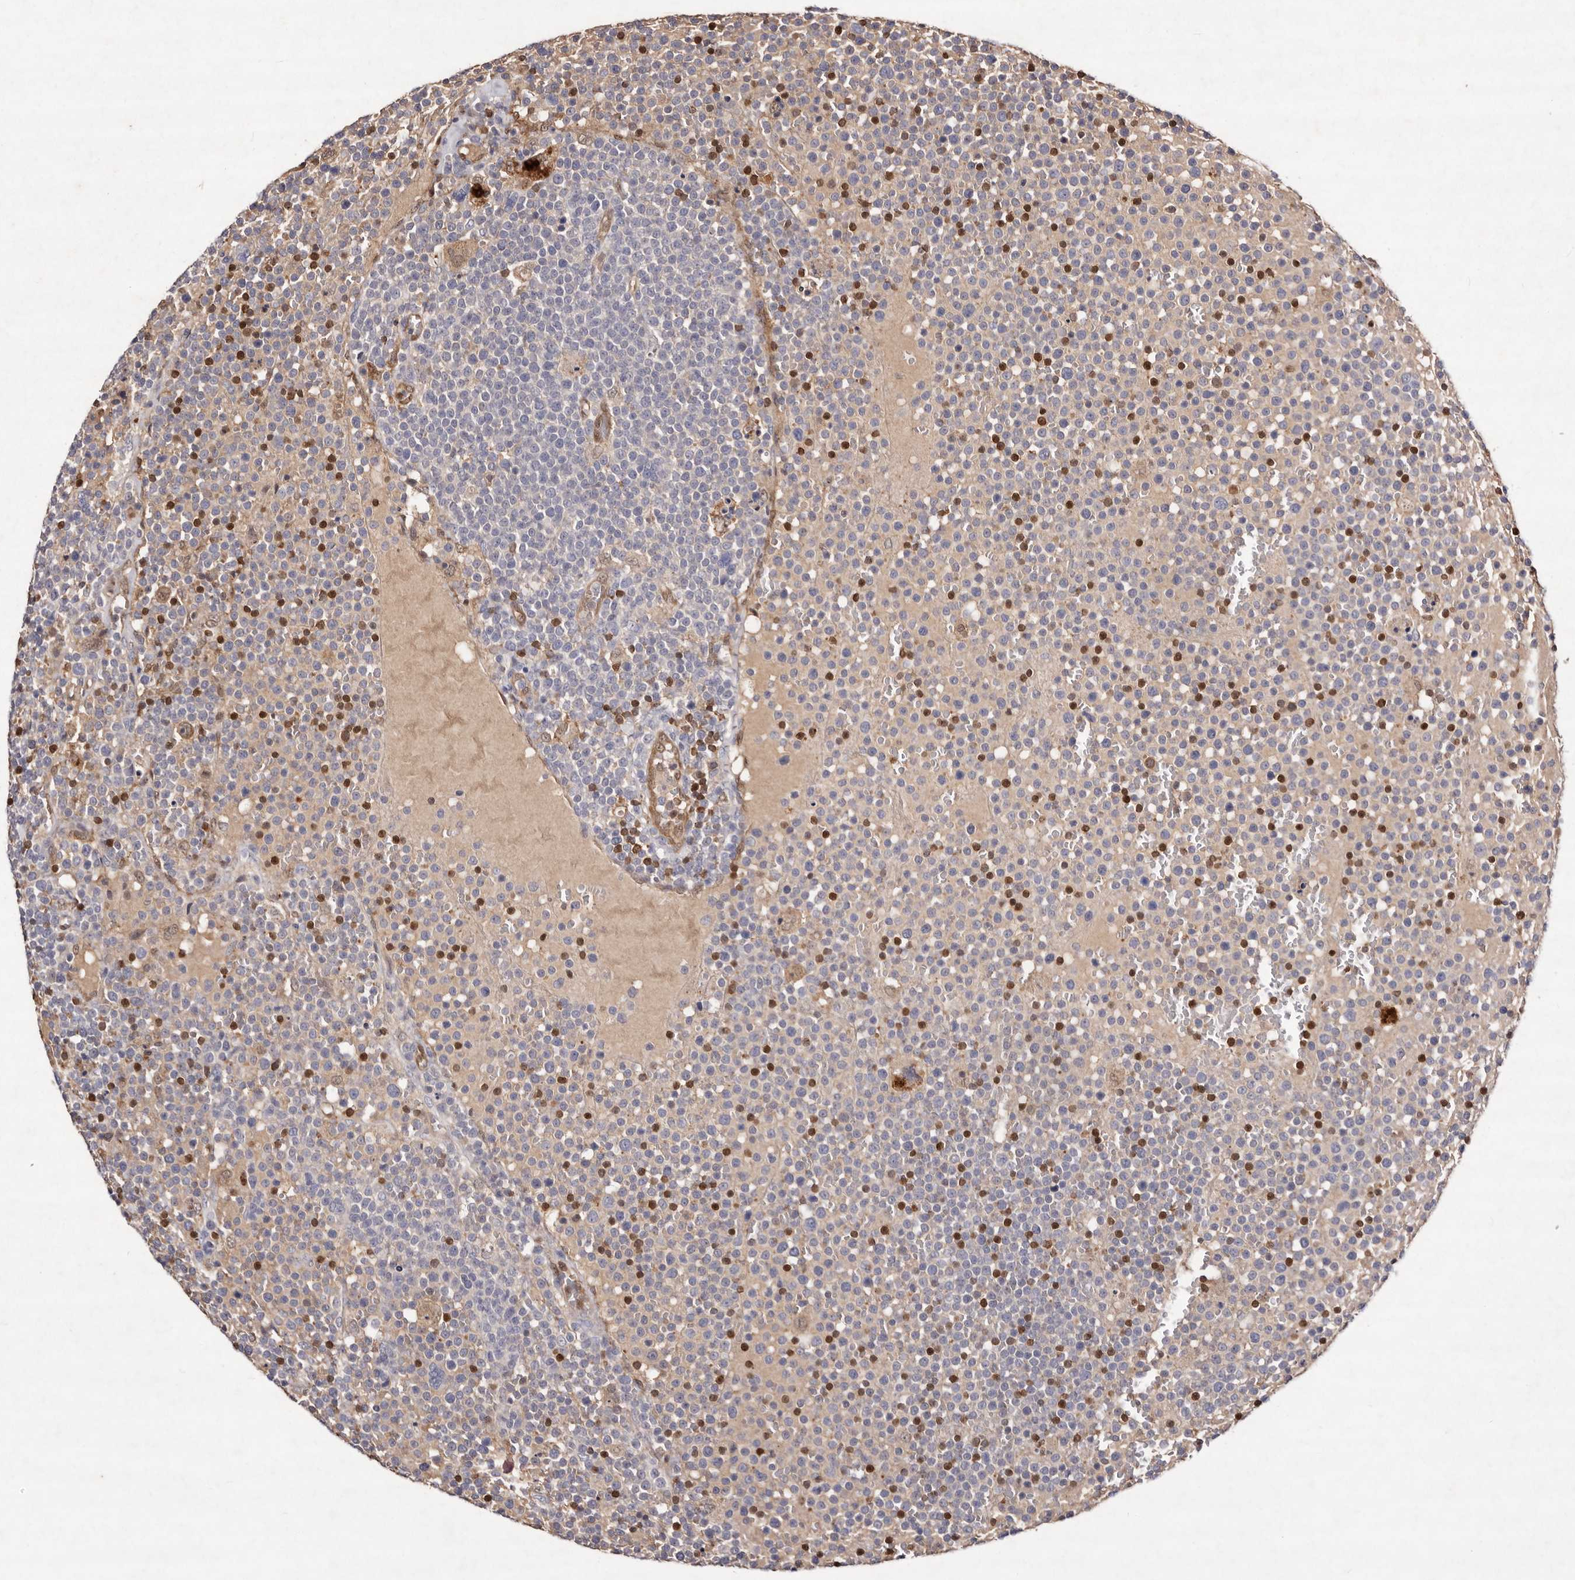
{"staining": {"intensity": "negative", "quantity": "none", "location": "none"}, "tissue": "lymphoma", "cell_type": "Tumor cells", "image_type": "cancer", "snomed": [{"axis": "morphology", "description": "Malignant lymphoma, non-Hodgkin's type, High grade"}, {"axis": "topography", "description": "Lymph node"}], "caption": "IHC photomicrograph of human lymphoma stained for a protein (brown), which demonstrates no expression in tumor cells. (DAB IHC visualized using brightfield microscopy, high magnification).", "gene": "GIMAP4", "patient": {"sex": "male", "age": 61}}